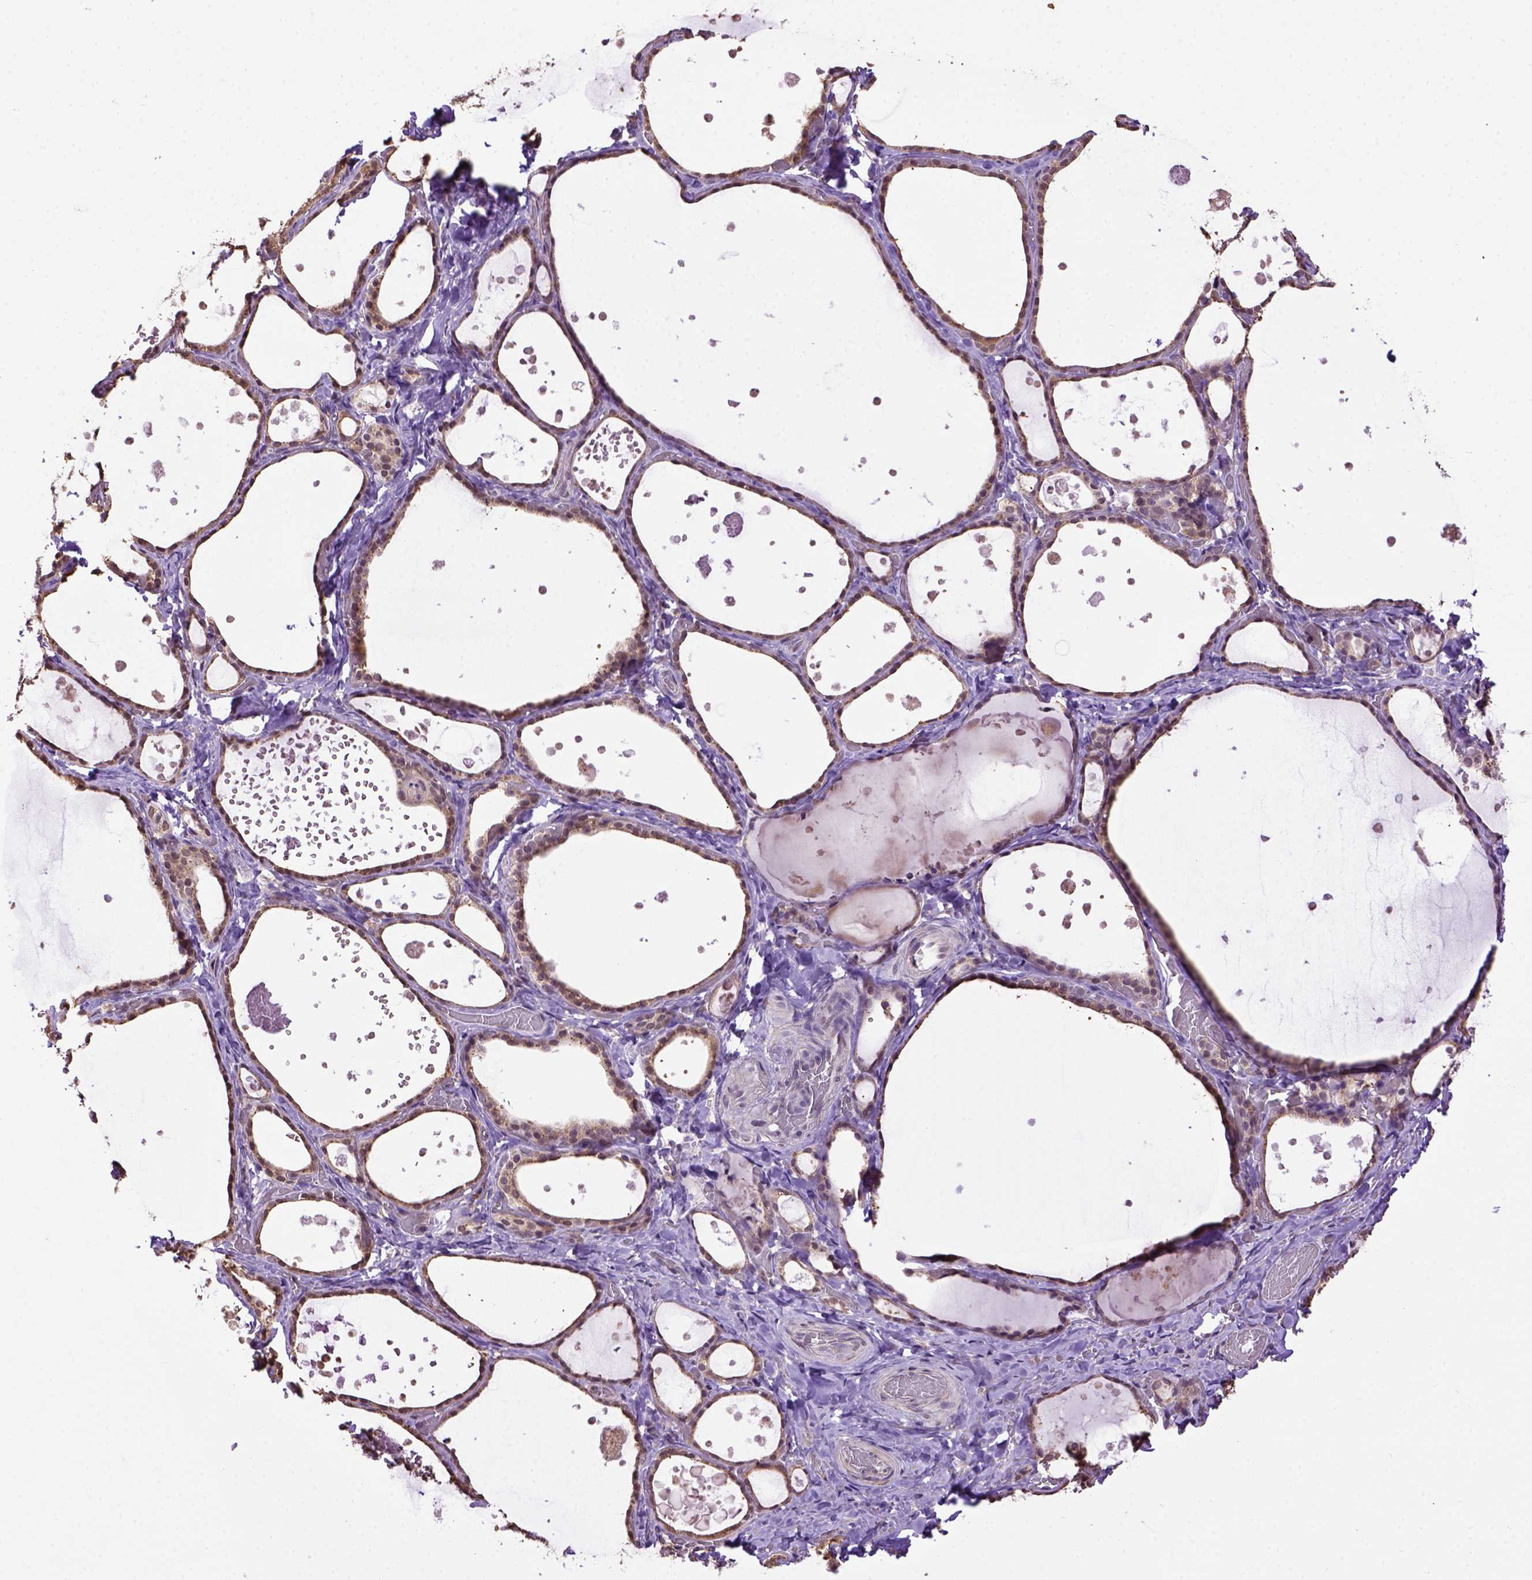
{"staining": {"intensity": "moderate", "quantity": "25%-75%", "location": "cytoplasmic/membranous"}, "tissue": "thyroid gland", "cell_type": "Glandular cells", "image_type": "normal", "snomed": [{"axis": "morphology", "description": "Normal tissue, NOS"}, {"axis": "topography", "description": "Thyroid gland"}], "caption": "About 25%-75% of glandular cells in unremarkable thyroid gland reveal moderate cytoplasmic/membranous protein expression as visualized by brown immunohistochemical staining.", "gene": "WDR17", "patient": {"sex": "female", "age": 56}}